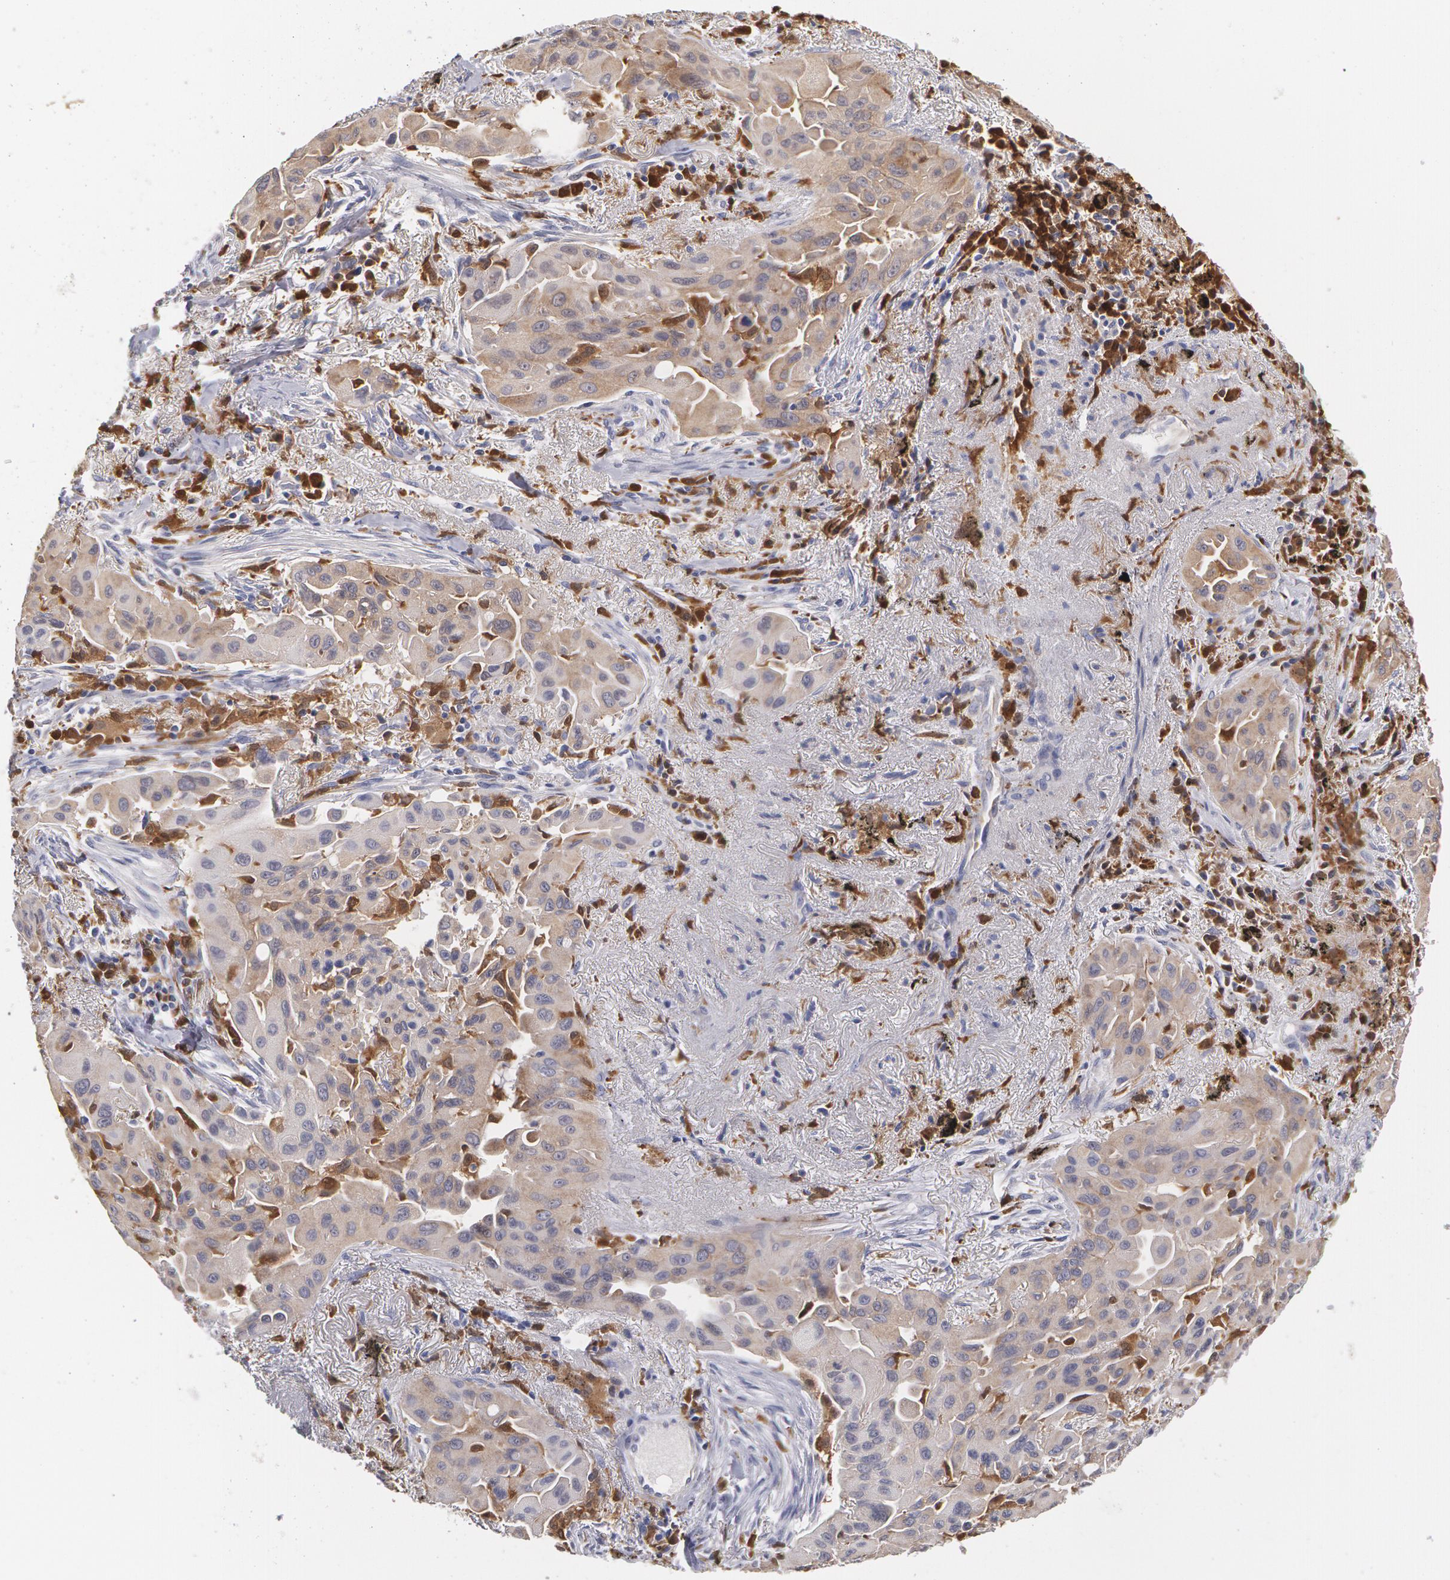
{"staining": {"intensity": "weak", "quantity": ">75%", "location": "cytoplasmic/membranous"}, "tissue": "lung cancer", "cell_type": "Tumor cells", "image_type": "cancer", "snomed": [{"axis": "morphology", "description": "Adenocarcinoma, NOS"}, {"axis": "topography", "description": "Lung"}], "caption": "IHC image of lung adenocarcinoma stained for a protein (brown), which reveals low levels of weak cytoplasmic/membranous staining in approximately >75% of tumor cells.", "gene": "SYK", "patient": {"sex": "male", "age": 68}}